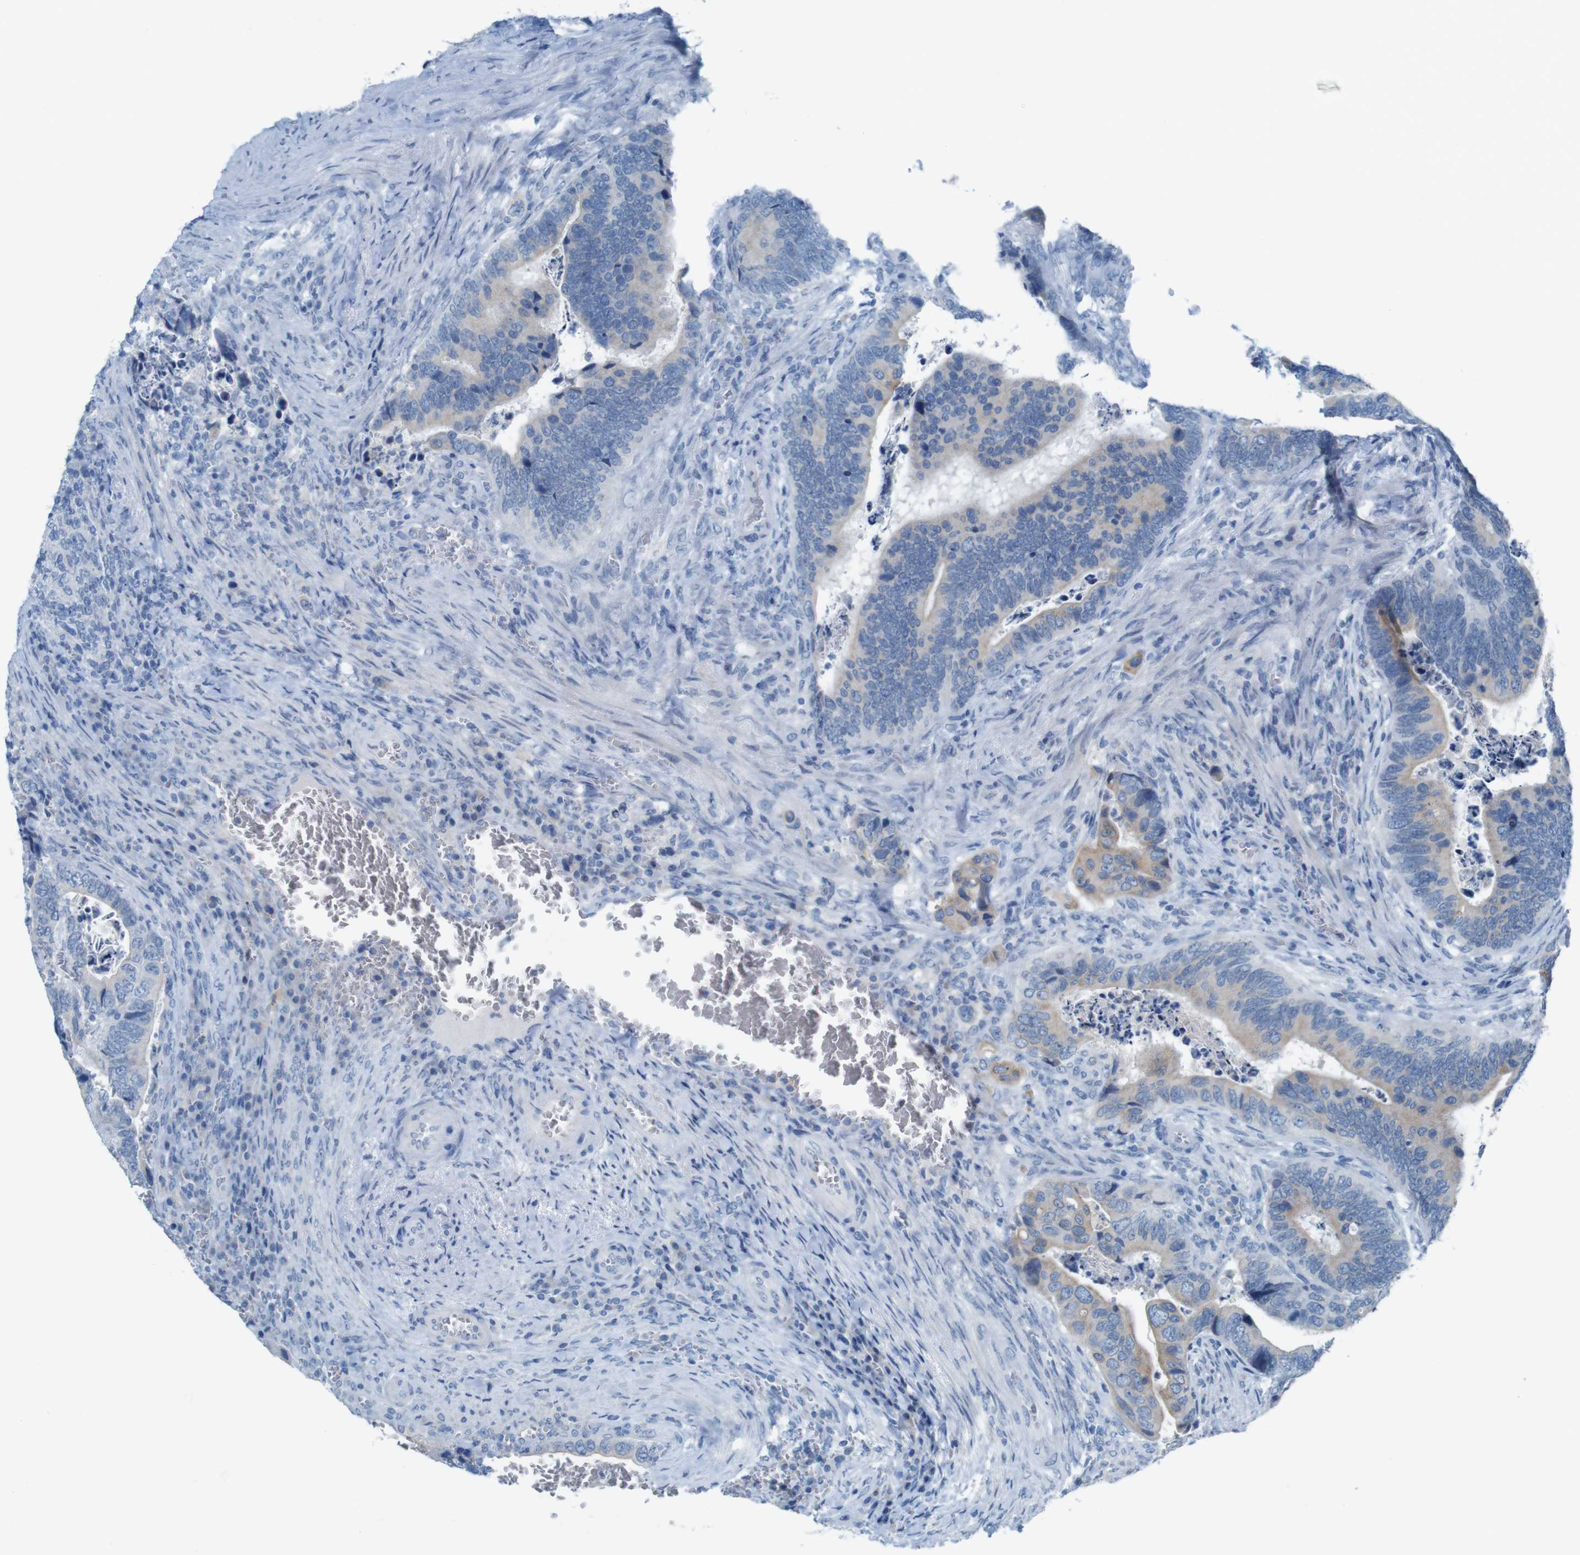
{"staining": {"intensity": "weak", "quantity": ">75%", "location": "cytoplasmic/membranous"}, "tissue": "colorectal cancer", "cell_type": "Tumor cells", "image_type": "cancer", "snomed": [{"axis": "morphology", "description": "Adenocarcinoma, NOS"}, {"axis": "topography", "description": "Colon"}], "caption": "The immunohistochemical stain highlights weak cytoplasmic/membranous expression in tumor cells of adenocarcinoma (colorectal) tissue.", "gene": "MOGAT3", "patient": {"sex": "male", "age": 72}}